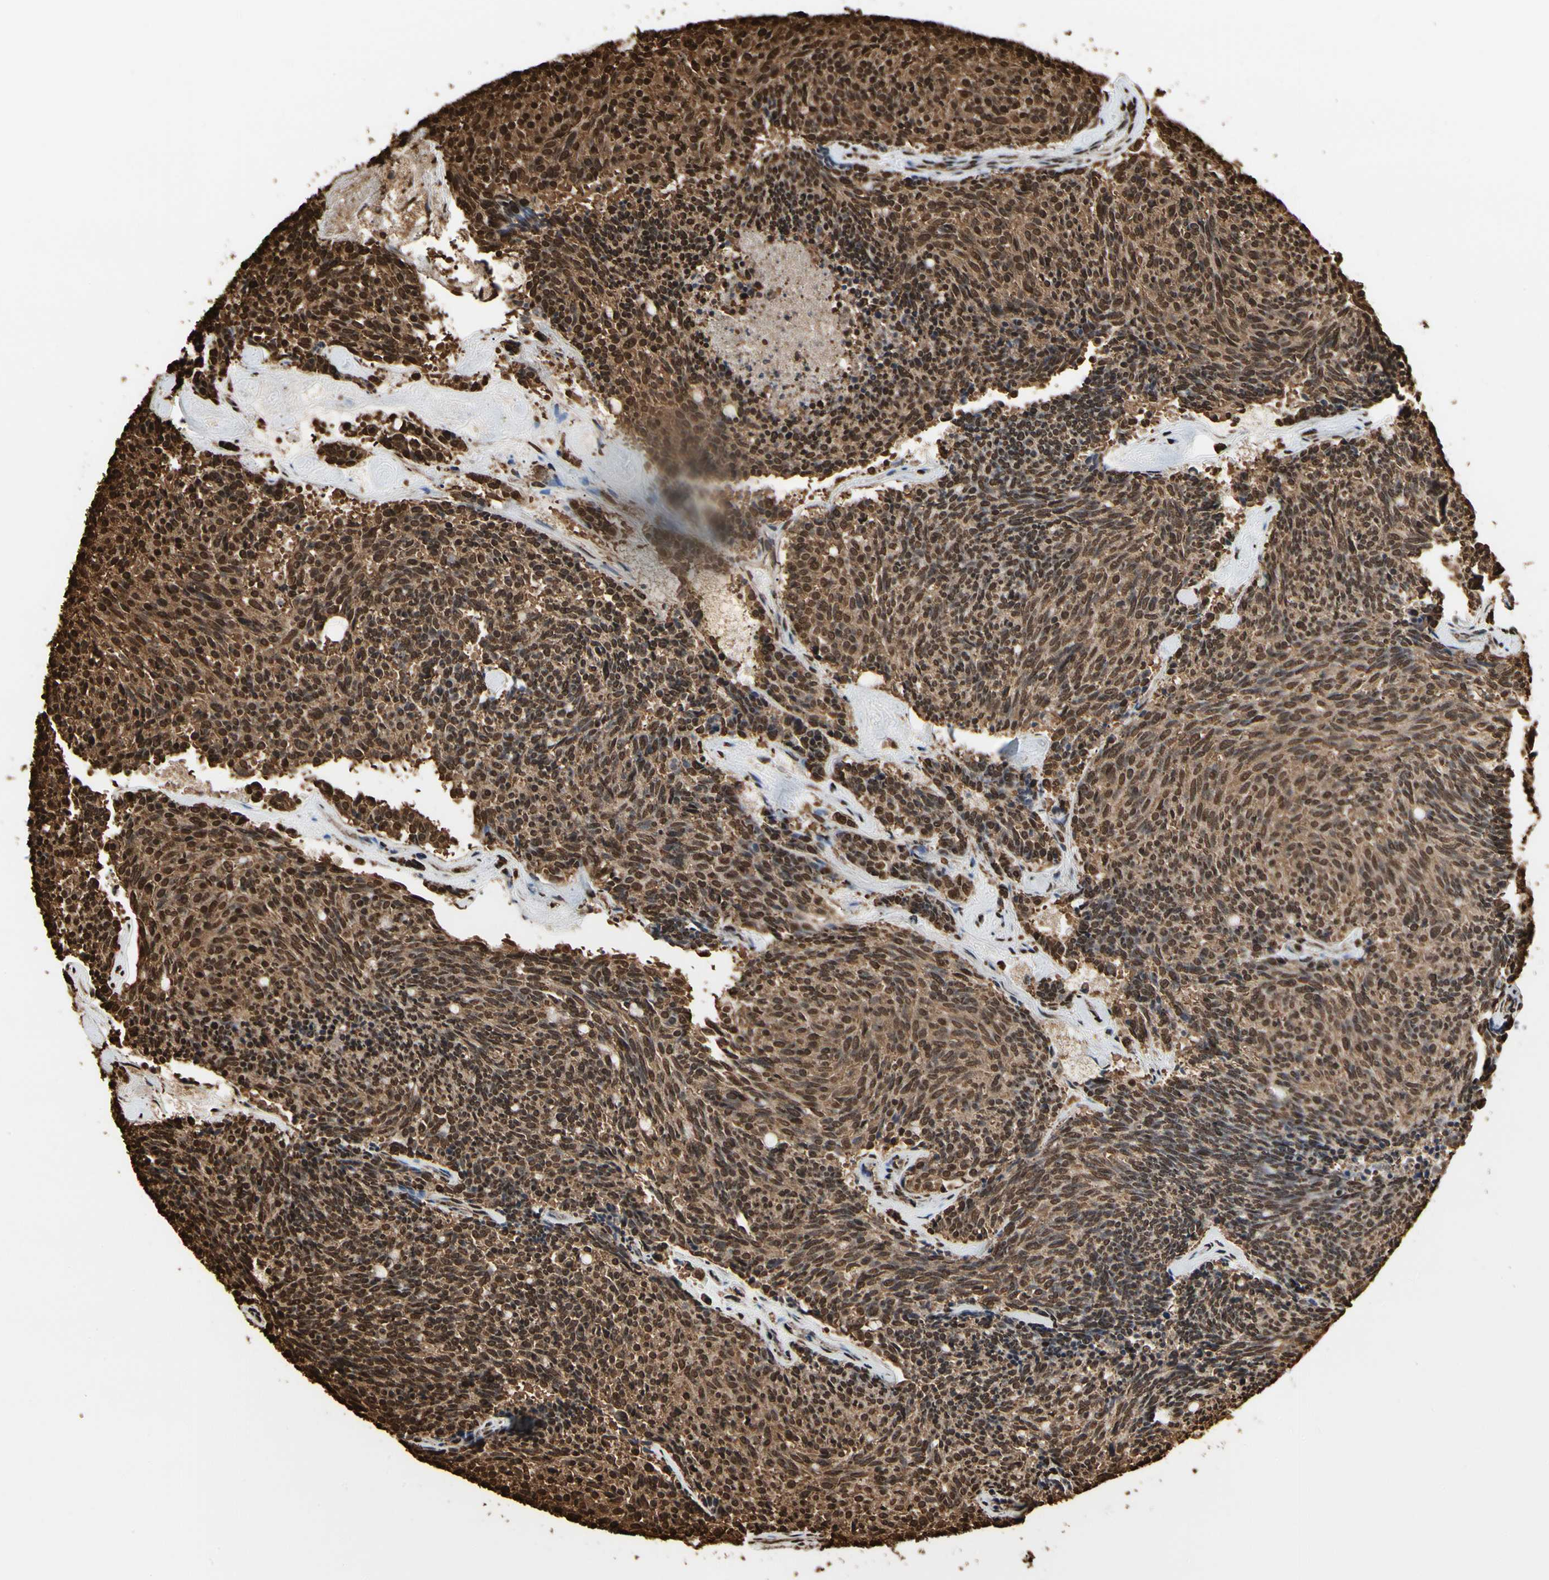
{"staining": {"intensity": "strong", "quantity": ">75%", "location": "cytoplasmic/membranous,nuclear"}, "tissue": "carcinoid", "cell_type": "Tumor cells", "image_type": "cancer", "snomed": [{"axis": "morphology", "description": "Carcinoid, malignant, NOS"}, {"axis": "topography", "description": "Pancreas"}], "caption": "IHC (DAB (3,3'-diaminobenzidine)) staining of human carcinoid (malignant) exhibits strong cytoplasmic/membranous and nuclear protein staining in approximately >75% of tumor cells.", "gene": "HNRNPK", "patient": {"sex": "female", "age": 54}}